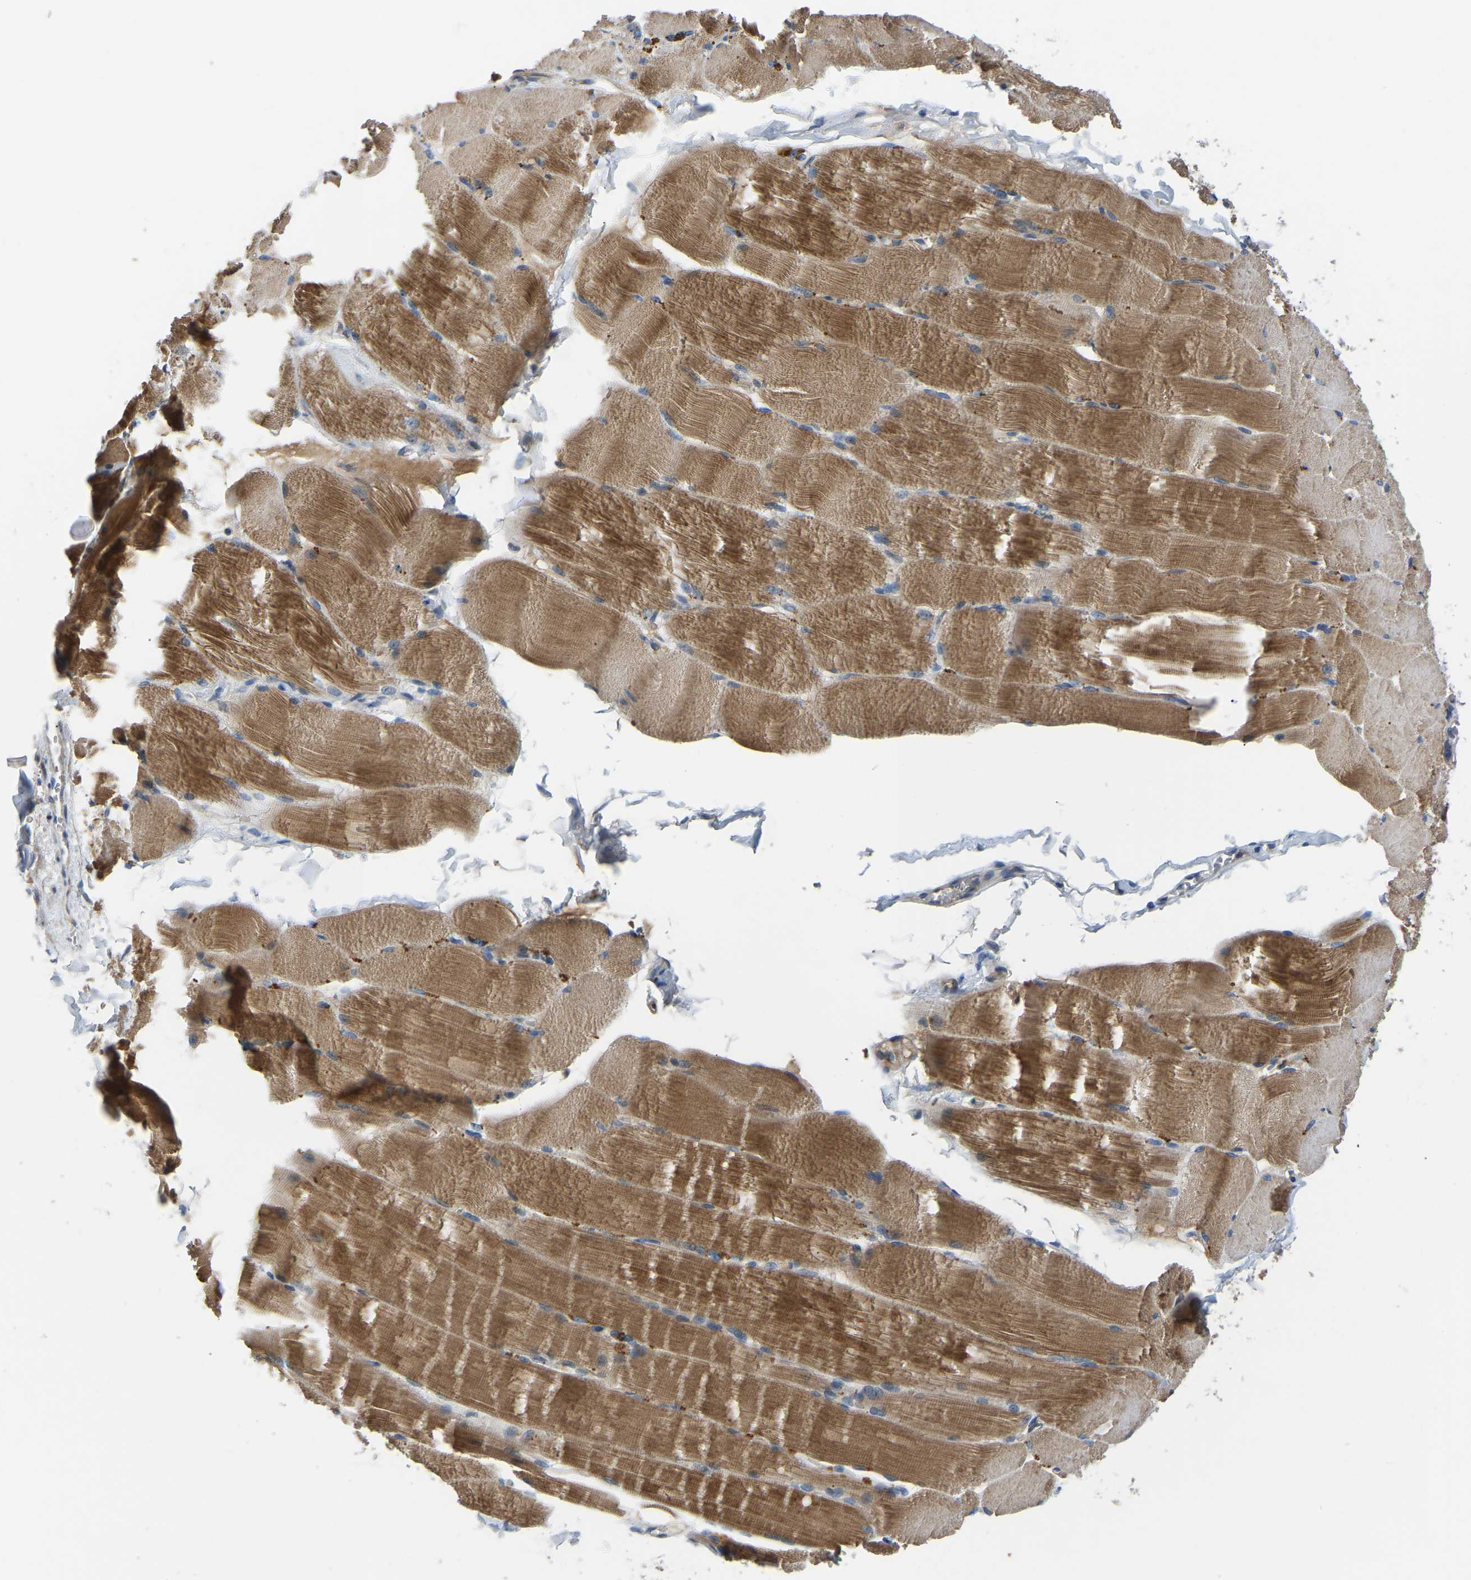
{"staining": {"intensity": "moderate", "quantity": "25%-75%", "location": "cytoplasmic/membranous"}, "tissue": "skeletal muscle", "cell_type": "Myocytes", "image_type": "normal", "snomed": [{"axis": "morphology", "description": "Normal tissue, NOS"}, {"axis": "topography", "description": "Skin"}, {"axis": "topography", "description": "Skeletal muscle"}], "caption": "Immunohistochemistry (IHC) micrograph of benign human skeletal muscle stained for a protein (brown), which demonstrates medium levels of moderate cytoplasmic/membranous staining in approximately 25%-75% of myocytes.", "gene": "HIGD2B", "patient": {"sex": "male", "age": 83}}